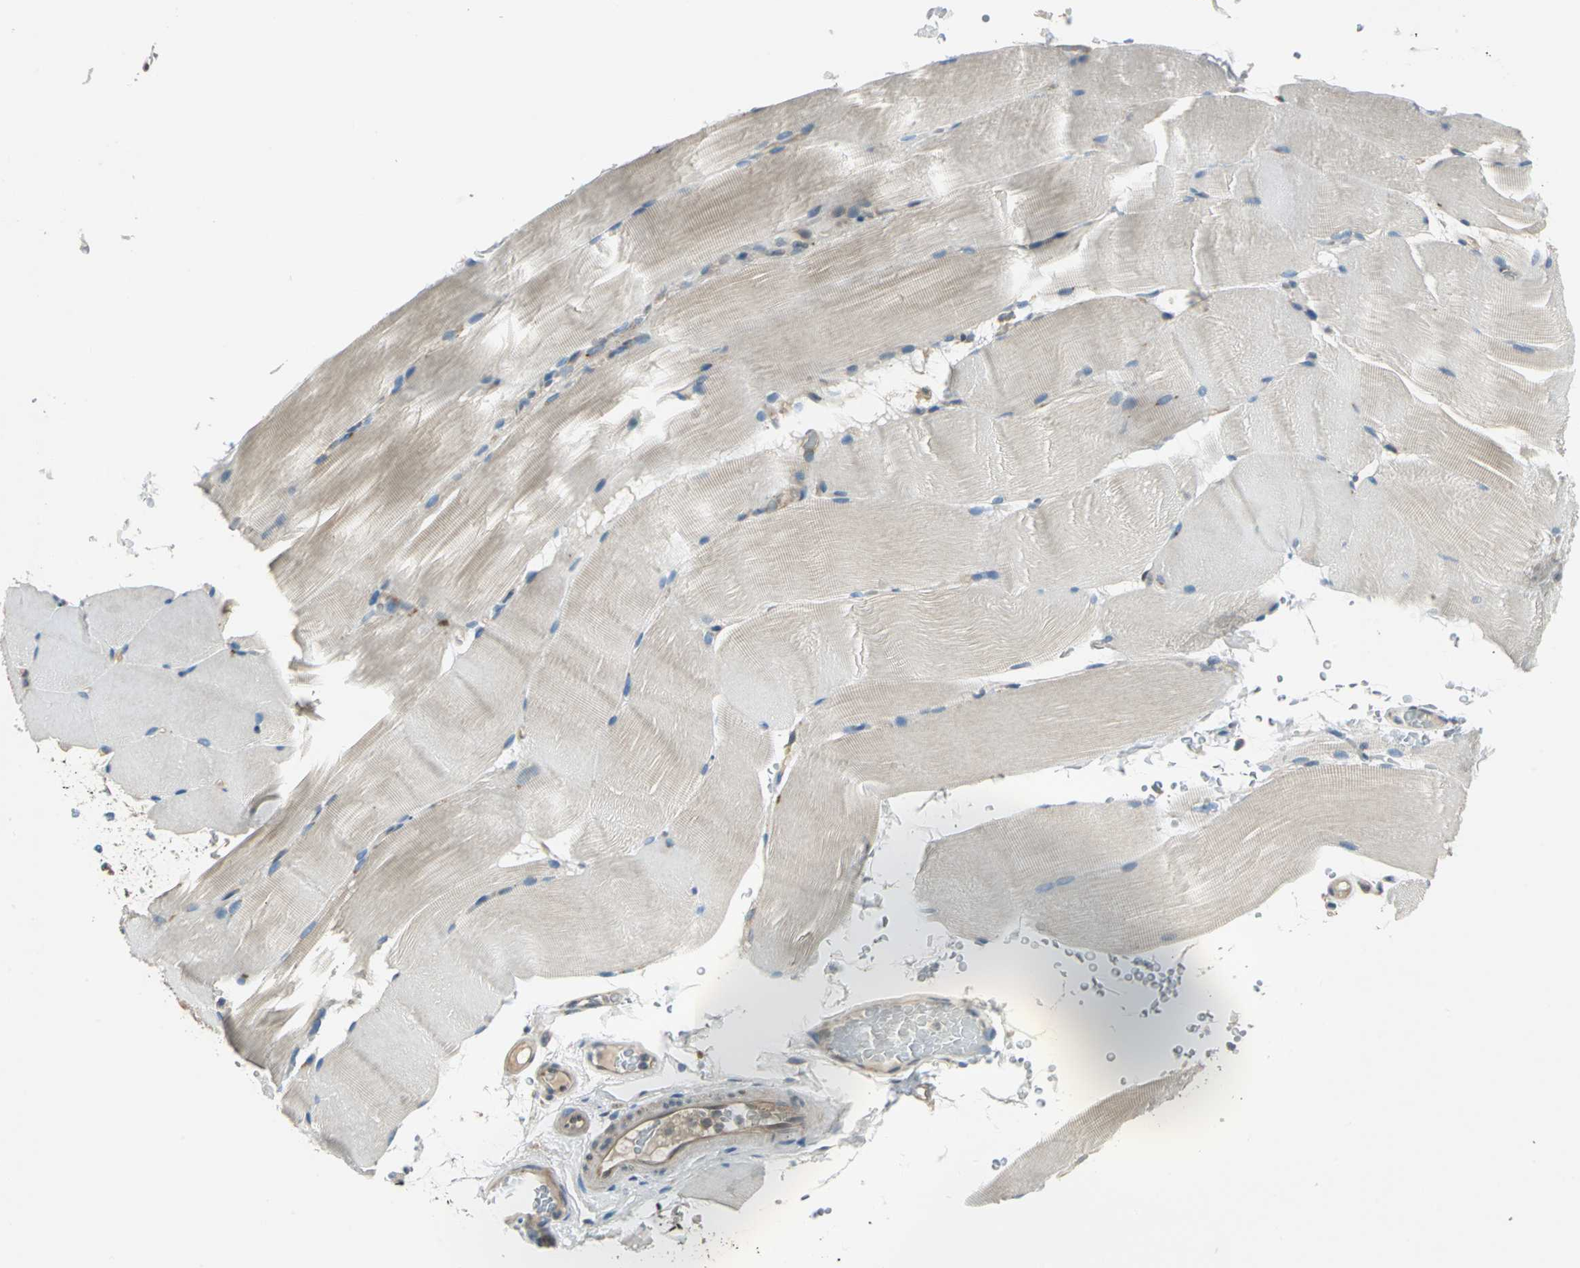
{"staining": {"intensity": "weak", "quantity": "25%-75%", "location": "cytoplasmic/membranous"}, "tissue": "skeletal muscle", "cell_type": "Myocytes", "image_type": "normal", "snomed": [{"axis": "morphology", "description": "Normal tissue, NOS"}, {"axis": "topography", "description": "Skeletal muscle"}, {"axis": "topography", "description": "Parathyroid gland"}], "caption": "A low amount of weak cytoplasmic/membranous expression is present in about 25%-75% of myocytes in normal skeletal muscle. Nuclei are stained in blue.", "gene": "PRKAA1", "patient": {"sex": "female", "age": 37}}